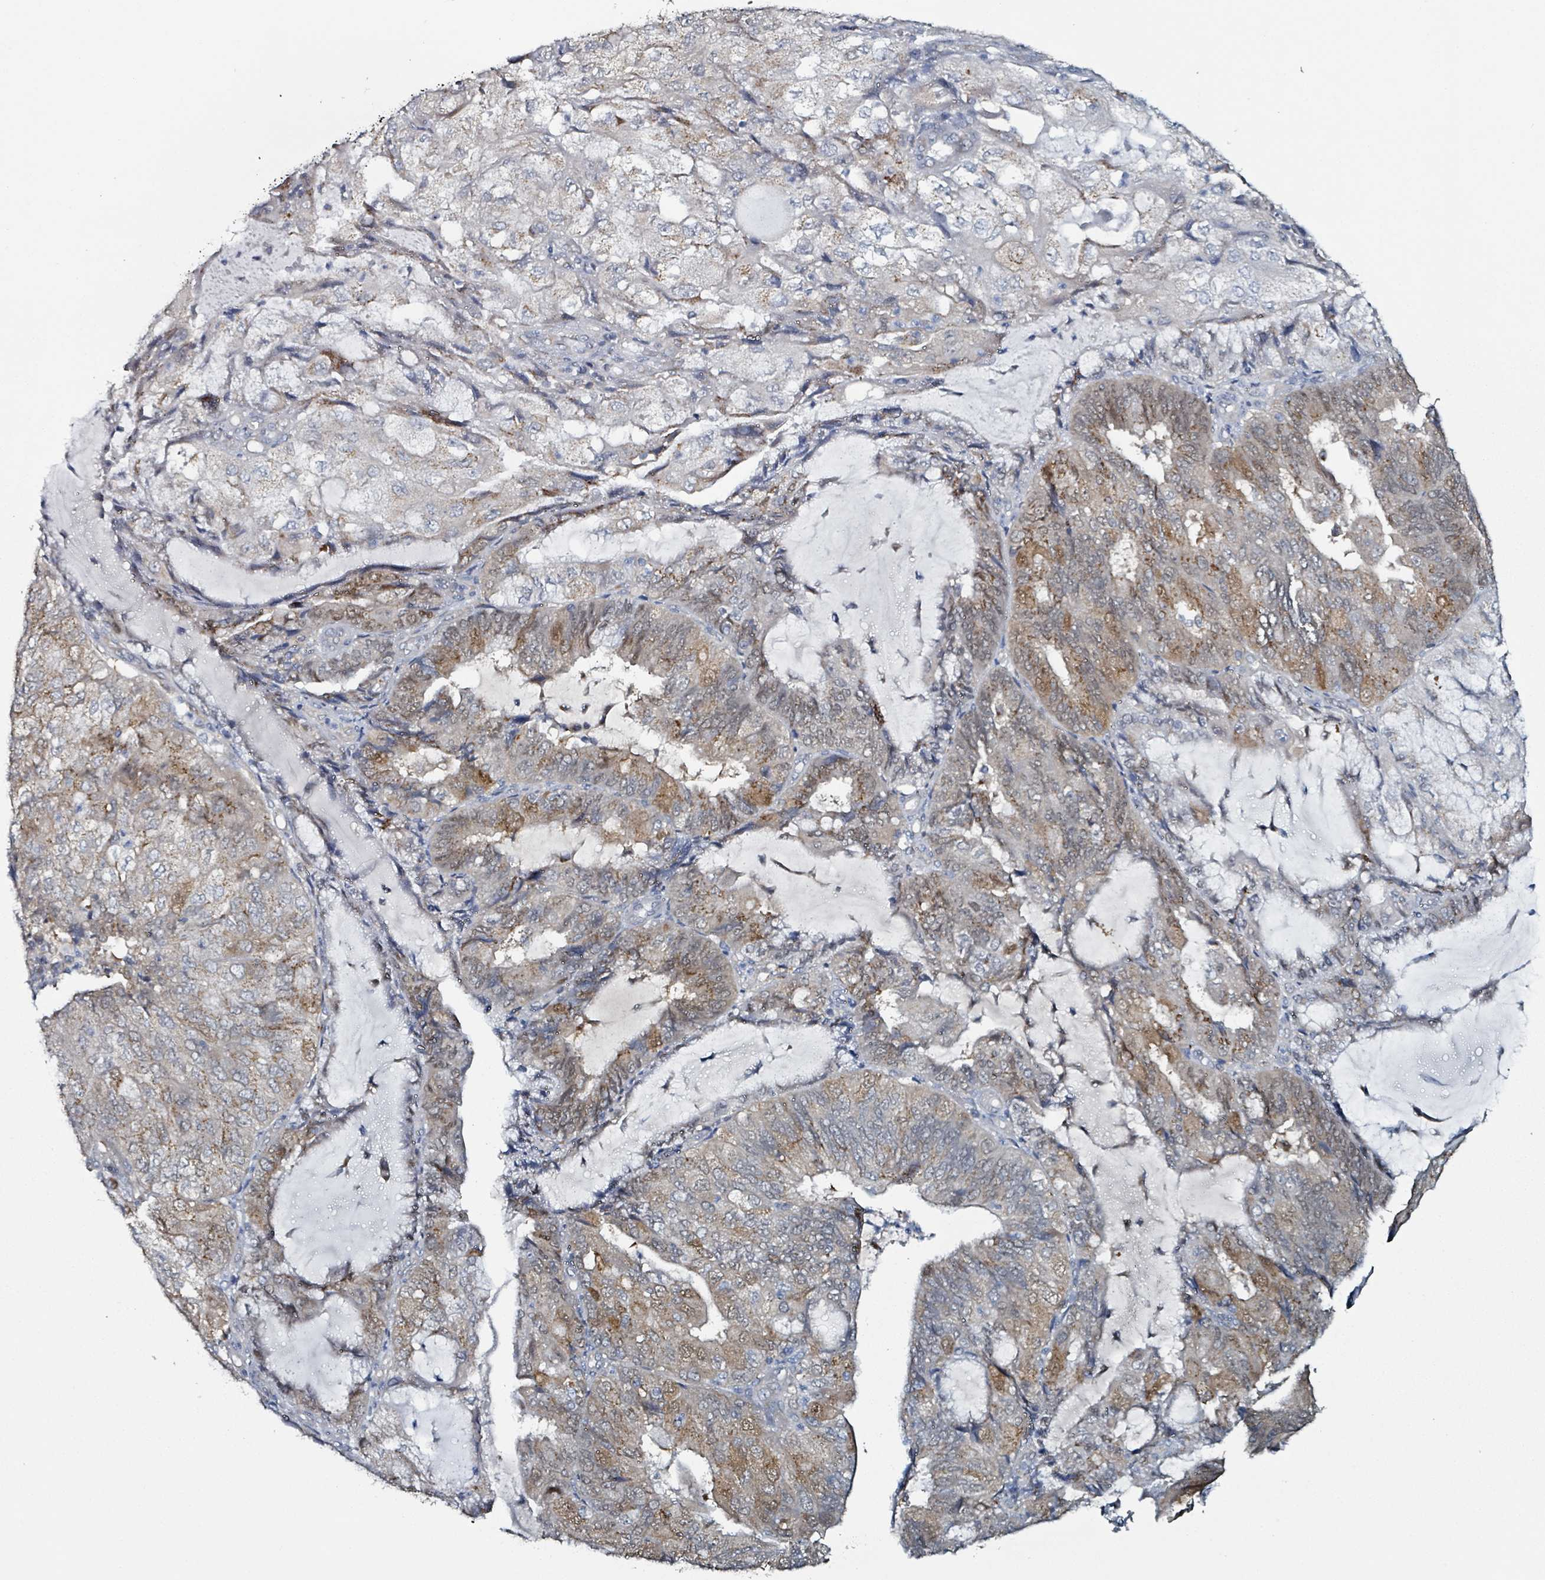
{"staining": {"intensity": "strong", "quantity": "25%-75%", "location": "cytoplasmic/membranous,nuclear"}, "tissue": "endometrial cancer", "cell_type": "Tumor cells", "image_type": "cancer", "snomed": [{"axis": "morphology", "description": "Adenocarcinoma, NOS"}, {"axis": "topography", "description": "Endometrium"}], "caption": "Immunohistochemistry (IHC) (DAB (3,3'-diaminobenzidine)) staining of endometrial cancer (adenocarcinoma) reveals strong cytoplasmic/membranous and nuclear protein expression in approximately 25%-75% of tumor cells.", "gene": "B3GAT3", "patient": {"sex": "female", "age": 81}}